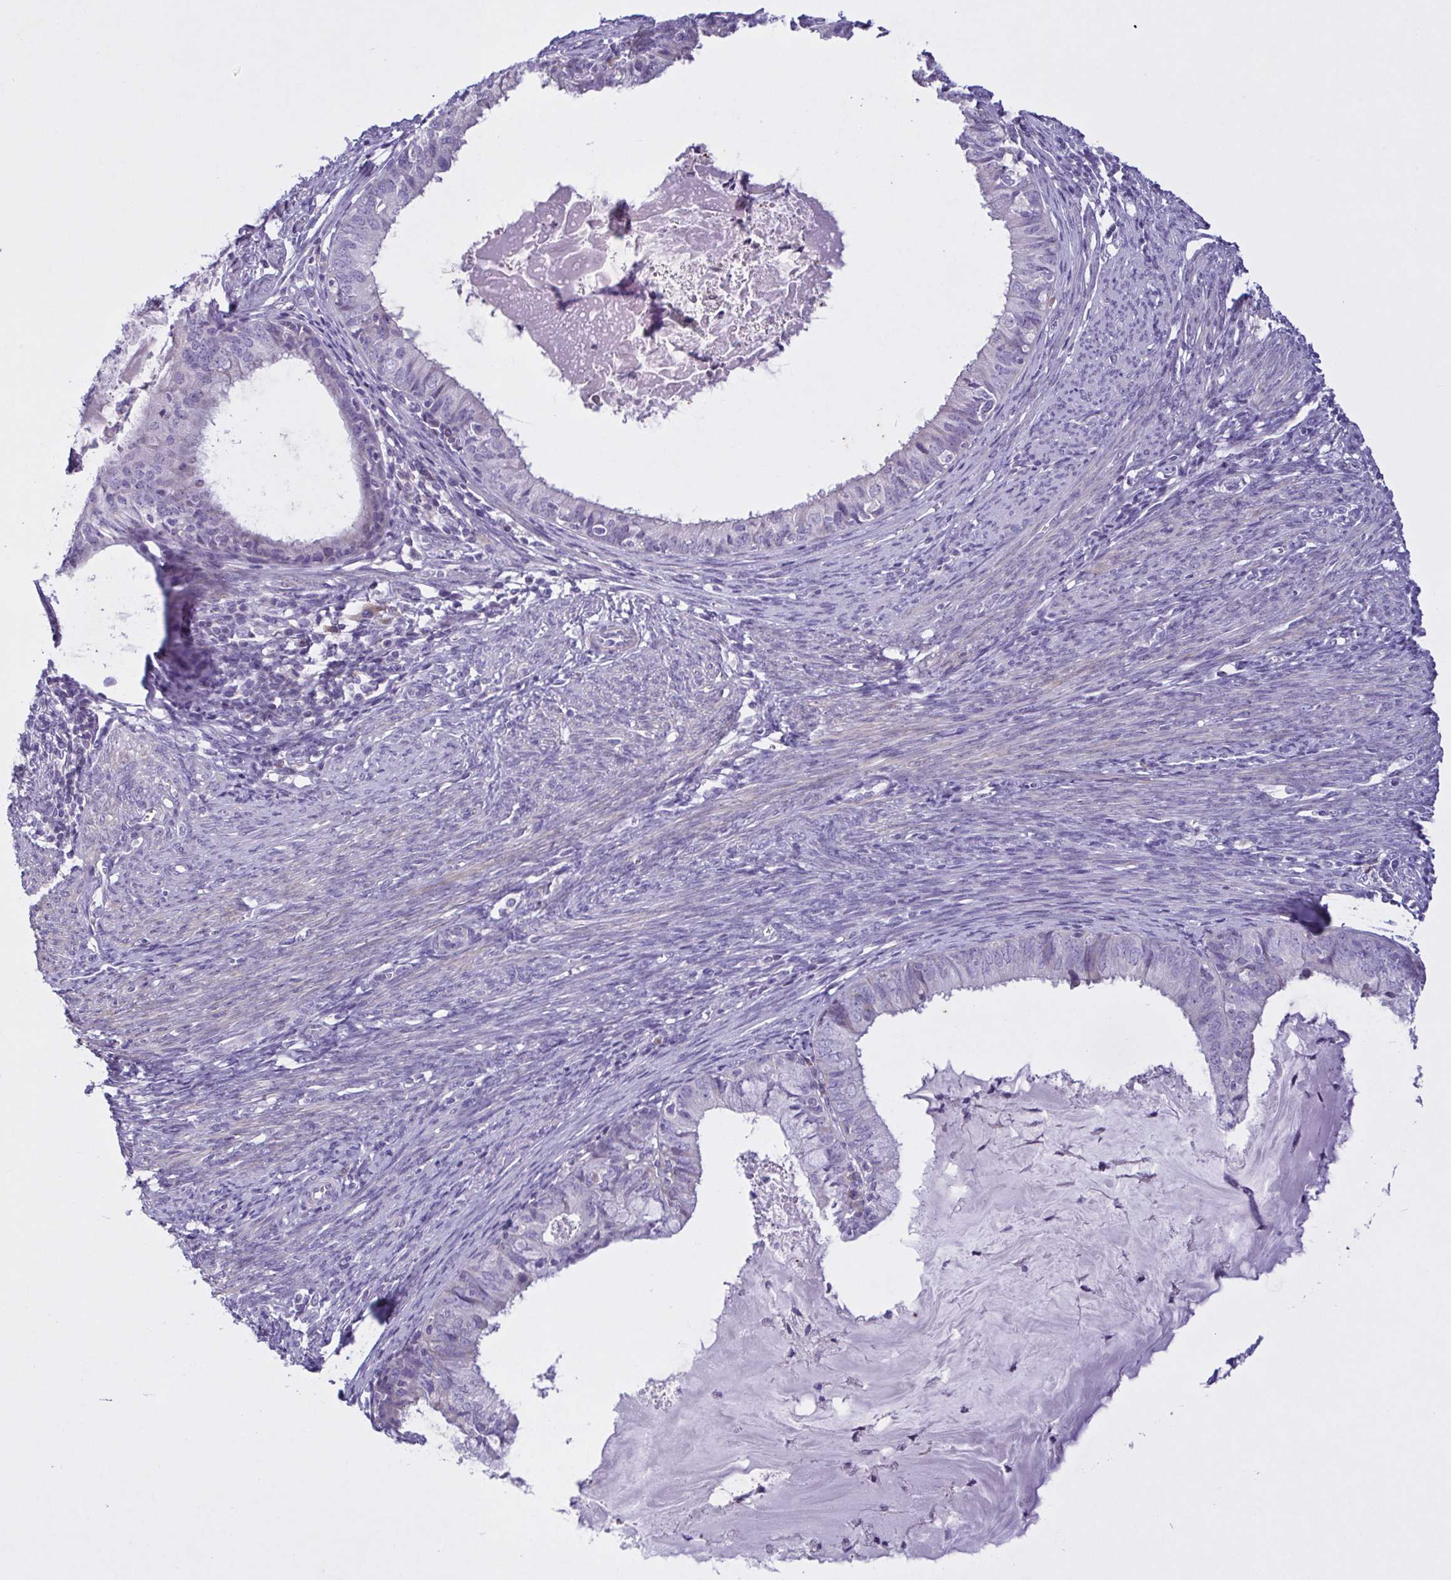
{"staining": {"intensity": "negative", "quantity": "none", "location": "none"}, "tissue": "endometrial cancer", "cell_type": "Tumor cells", "image_type": "cancer", "snomed": [{"axis": "morphology", "description": "Adenocarcinoma, NOS"}, {"axis": "topography", "description": "Endometrium"}], "caption": "DAB immunohistochemical staining of human endometrial cancer reveals no significant expression in tumor cells.", "gene": "F13B", "patient": {"sex": "female", "age": 57}}